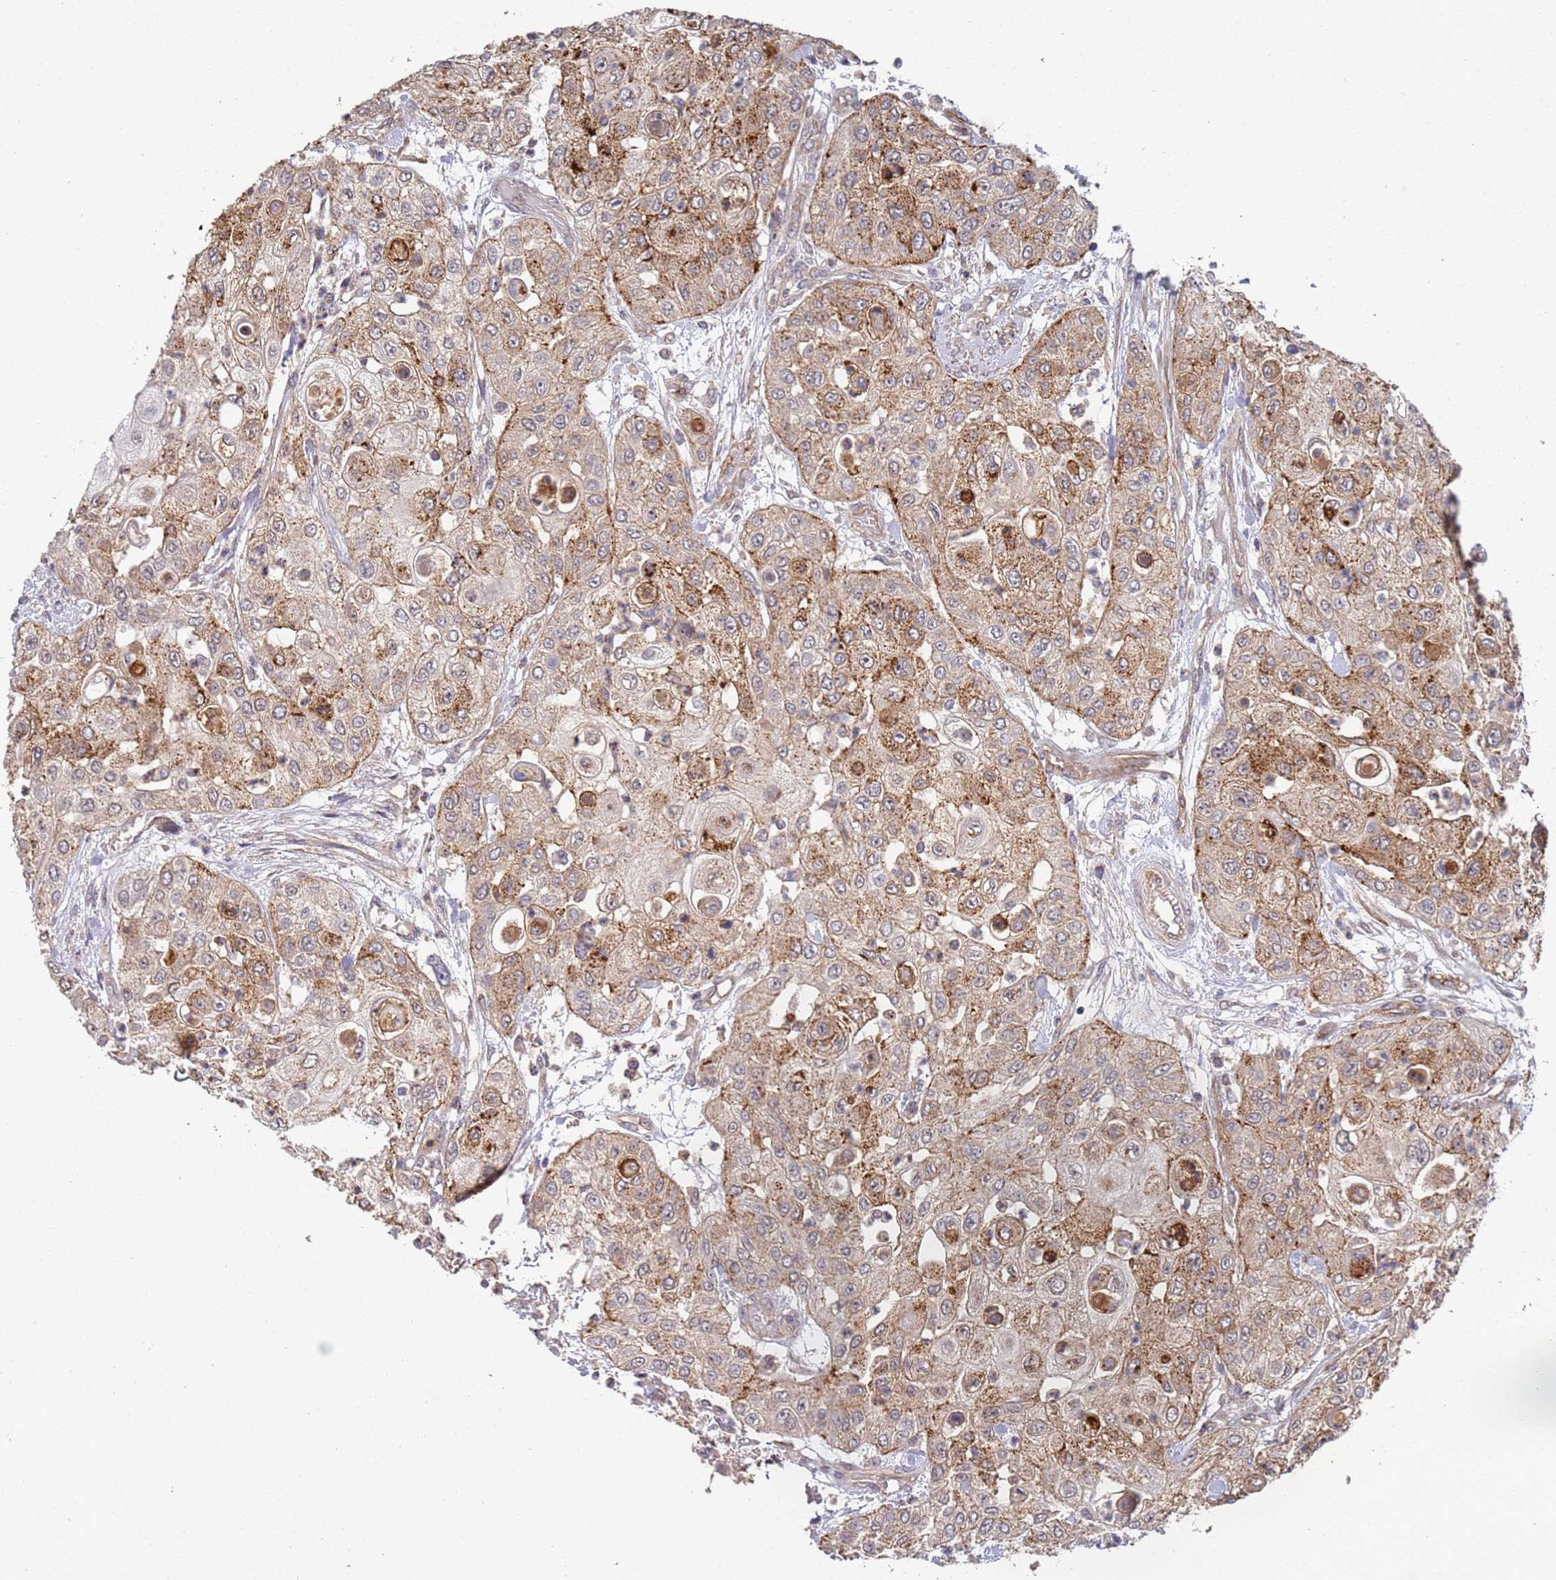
{"staining": {"intensity": "moderate", "quantity": ">75%", "location": "cytoplasmic/membranous"}, "tissue": "urothelial cancer", "cell_type": "Tumor cells", "image_type": "cancer", "snomed": [{"axis": "morphology", "description": "Urothelial carcinoma, High grade"}, {"axis": "topography", "description": "Urinary bladder"}], "caption": "Immunohistochemistry staining of urothelial carcinoma (high-grade), which displays medium levels of moderate cytoplasmic/membranous positivity in about >75% of tumor cells indicating moderate cytoplasmic/membranous protein staining. The staining was performed using DAB (brown) for protein detection and nuclei were counterstained in hematoxylin (blue).", "gene": "ABCB6", "patient": {"sex": "female", "age": 79}}